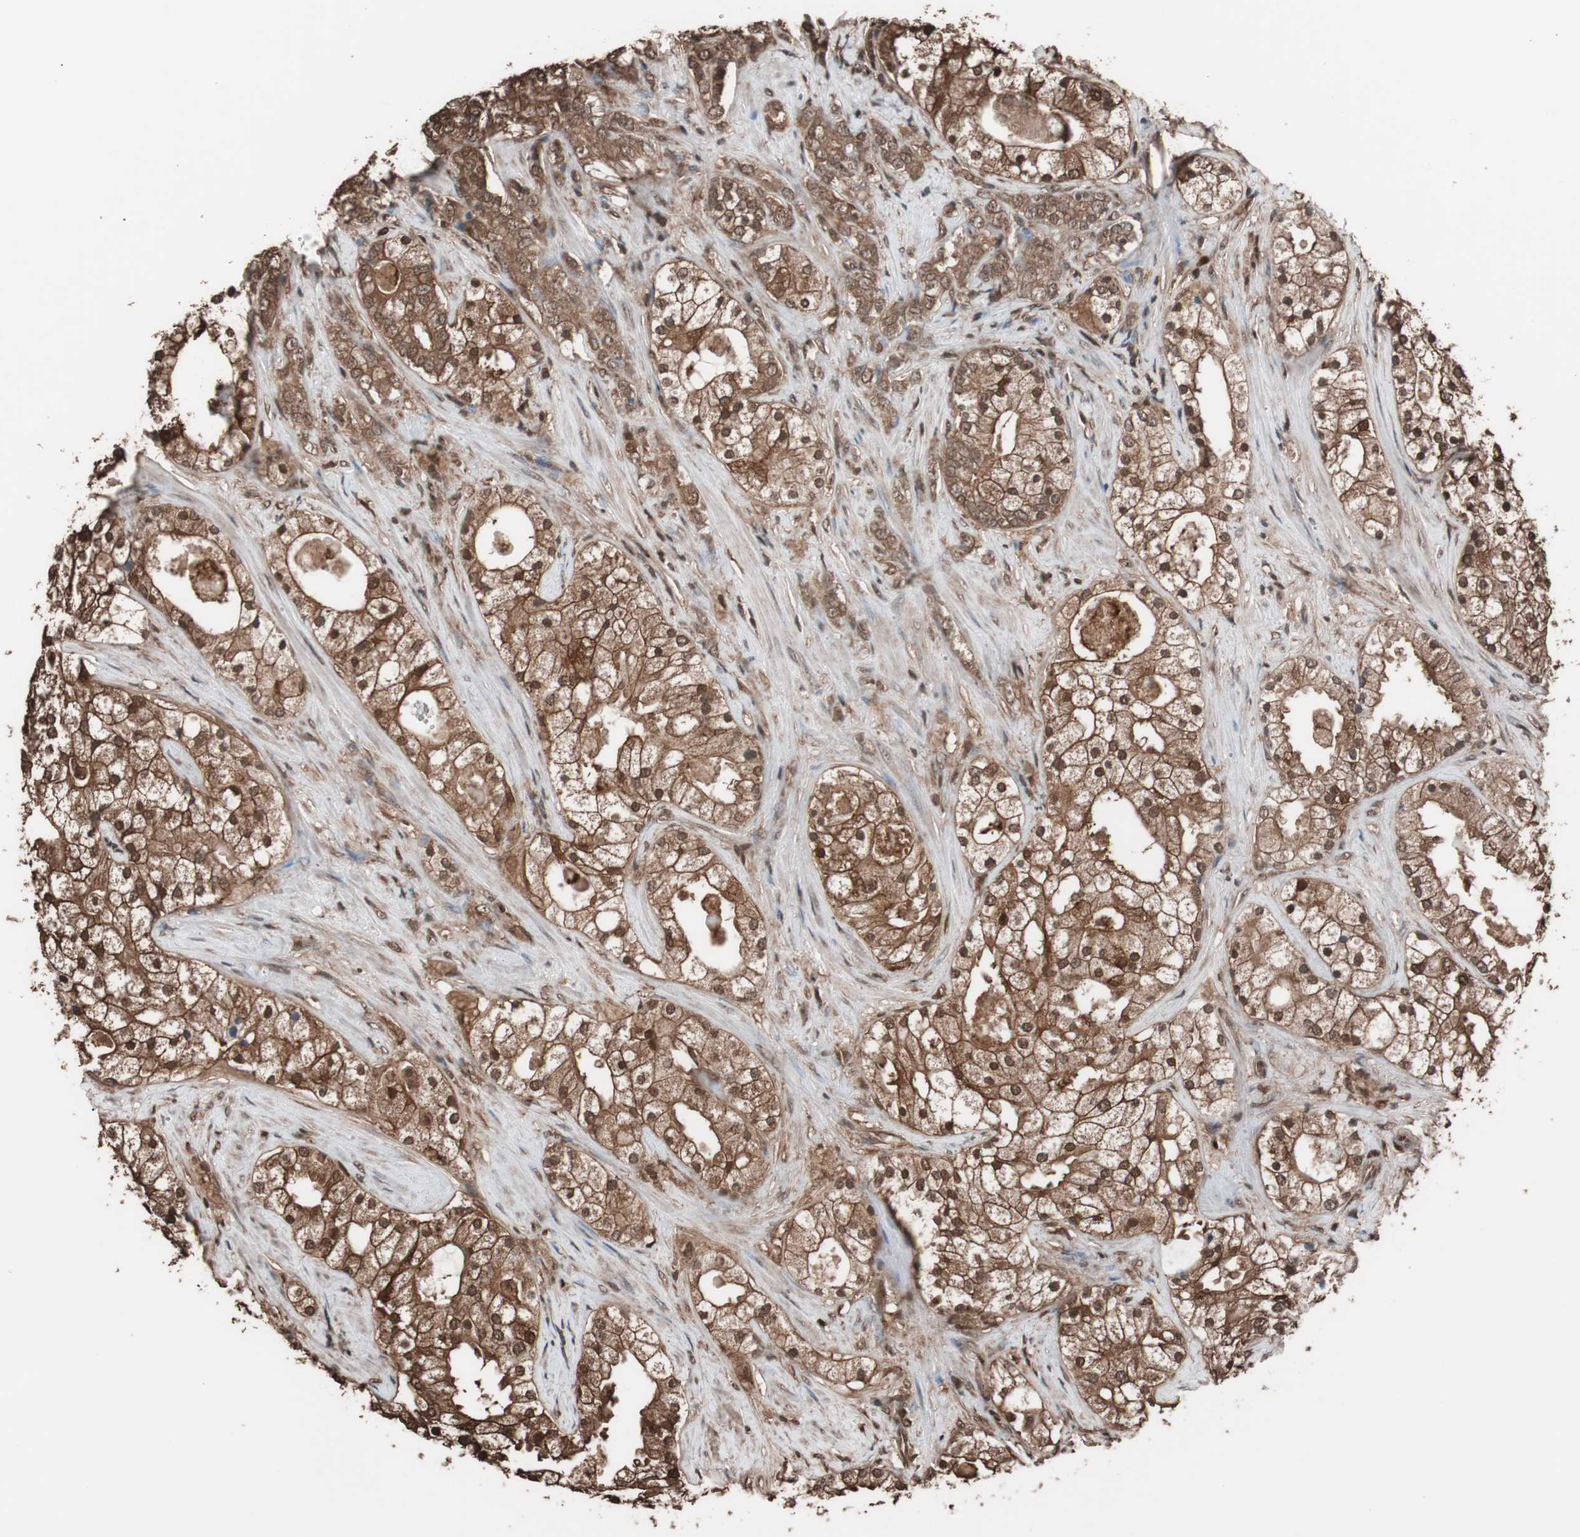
{"staining": {"intensity": "strong", "quantity": ">75%", "location": "cytoplasmic/membranous,nuclear"}, "tissue": "prostate cancer", "cell_type": "Tumor cells", "image_type": "cancer", "snomed": [{"axis": "morphology", "description": "Adenocarcinoma, Low grade"}, {"axis": "topography", "description": "Prostate"}], "caption": "IHC histopathology image of human prostate adenocarcinoma (low-grade) stained for a protein (brown), which demonstrates high levels of strong cytoplasmic/membranous and nuclear positivity in about >75% of tumor cells.", "gene": "CALM2", "patient": {"sex": "male", "age": 58}}